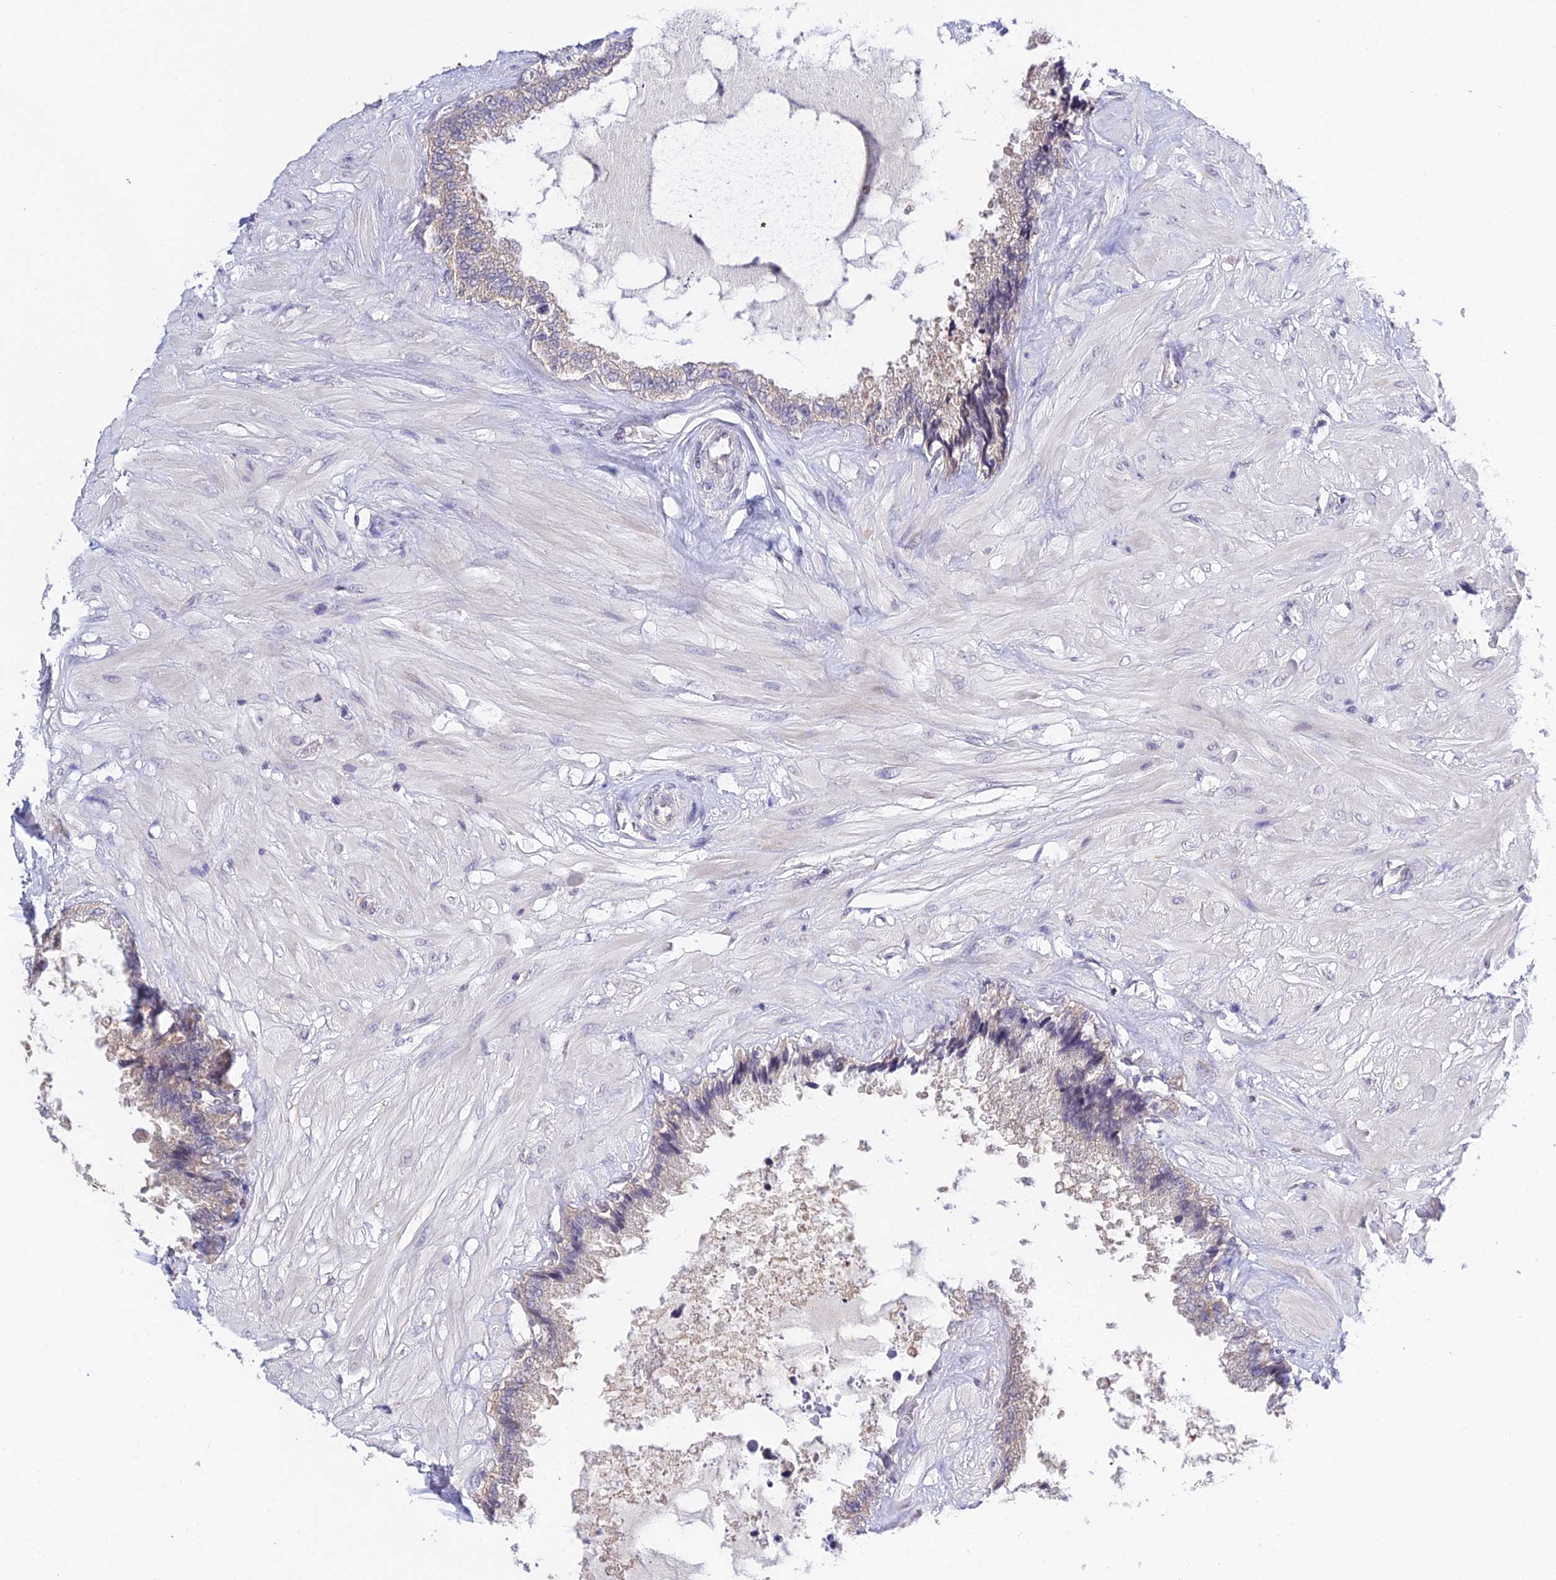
{"staining": {"intensity": "weak", "quantity": "25%-75%", "location": "cytoplasmic/membranous"}, "tissue": "seminal vesicle", "cell_type": "Glandular cells", "image_type": "normal", "snomed": [{"axis": "morphology", "description": "Normal tissue, NOS"}, {"axis": "topography", "description": "Seminal veicle"}], "caption": "Normal seminal vesicle shows weak cytoplasmic/membranous expression in about 25%-75% of glandular cells The protein of interest is stained brown, and the nuclei are stained in blue (DAB (3,3'-diaminobenzidine) IHC with brightfield microscopy, high magnification)..", "gene": "TEKT1", "patient": {"sex": "male", "age": 46}}